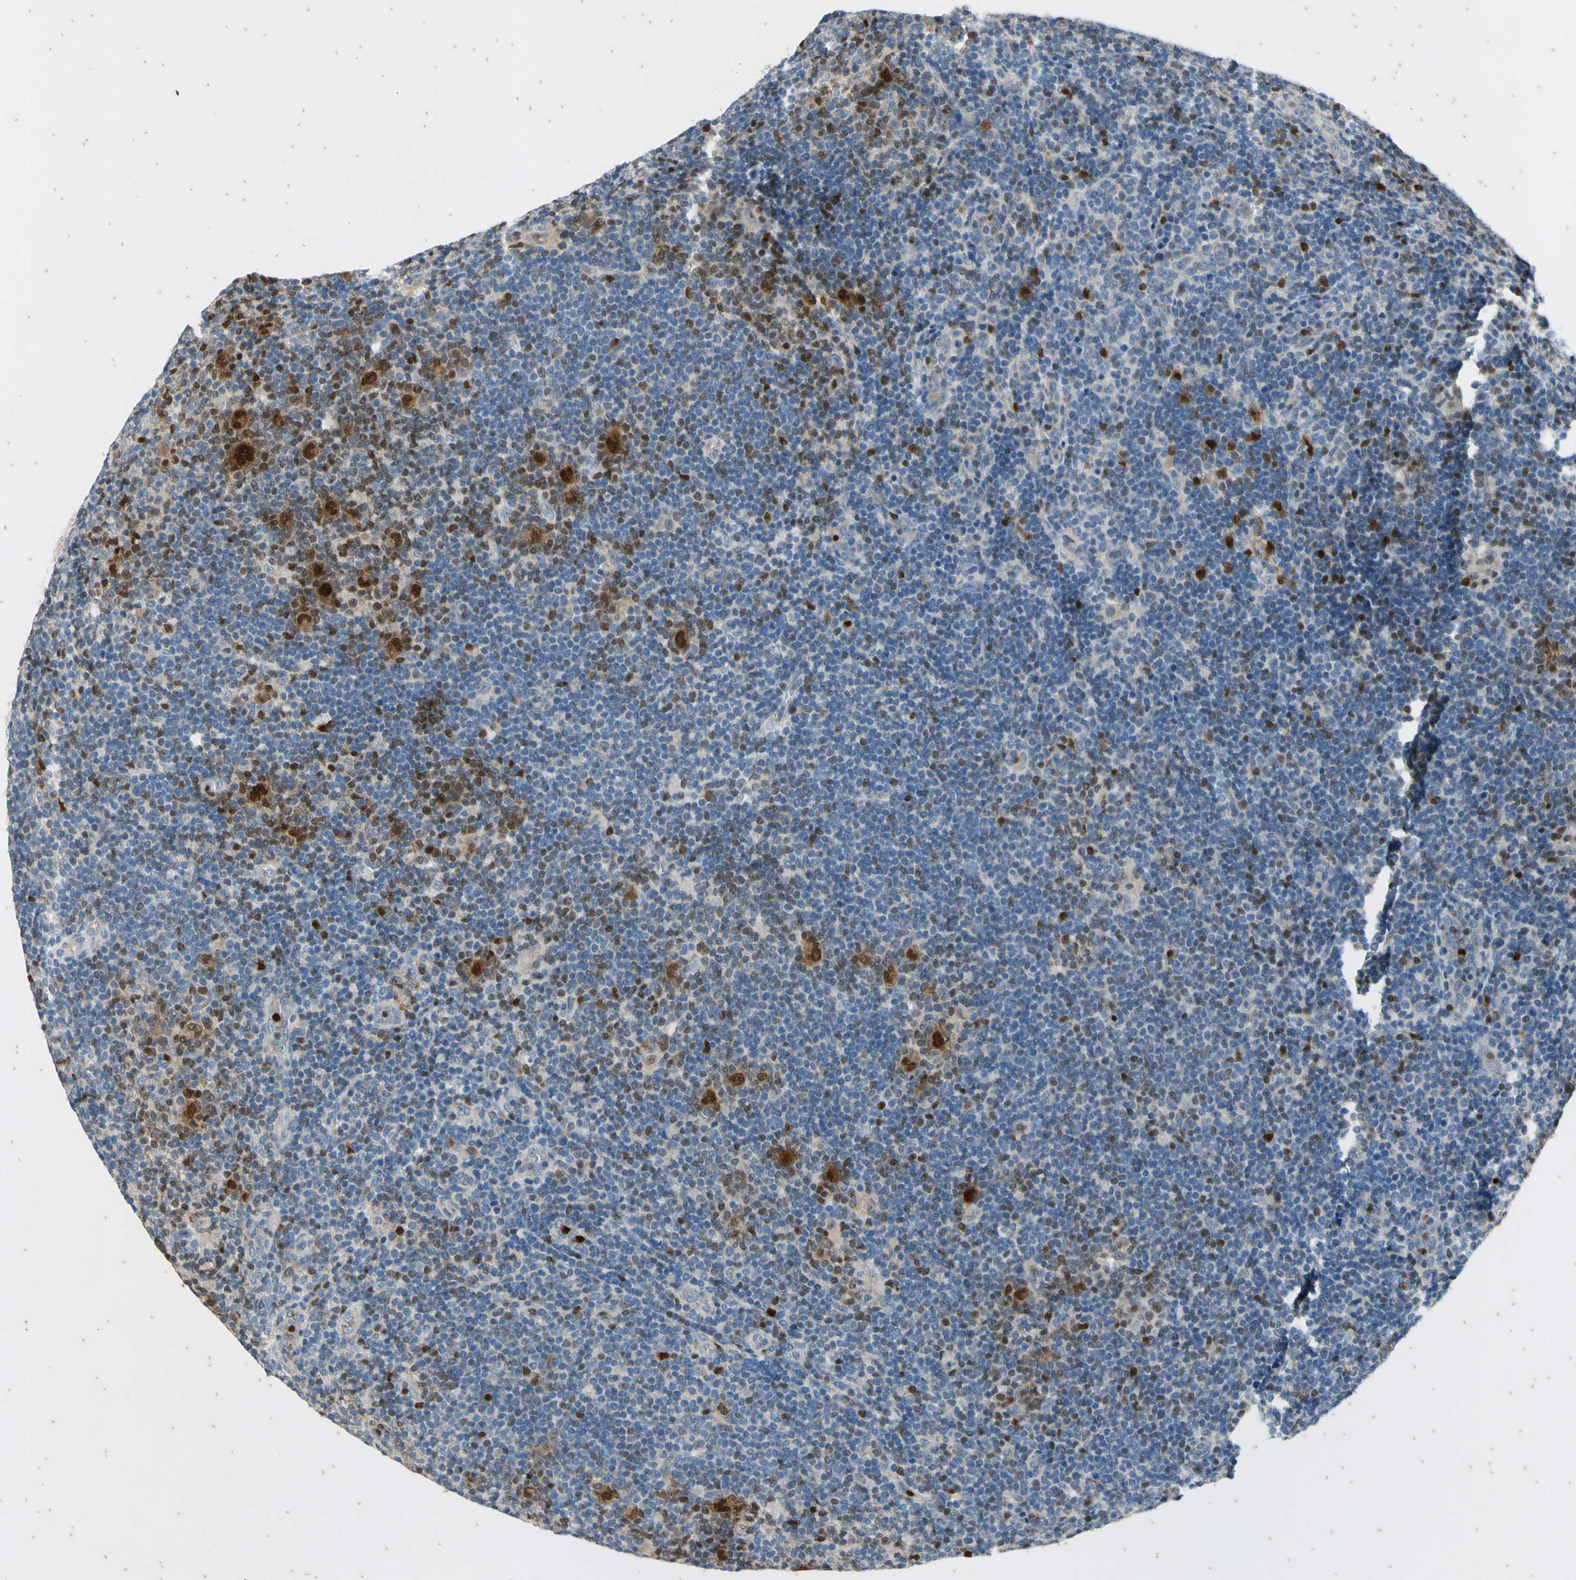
{"staining": {"intensity": "strong", "quantity": ">75%", "location": "cytoplasmic/membranous,nuclear"}, "tissue": "lymphoma", "cell_type": "Tumor cells", "image_type": "cancer", "snomed": [{"axis": "morphology", "description": "Hodgkin's disease, NOS"}, {"axis": "topography", "description": "Lymph node"}], "caption": "Human lymphoma stained with a brown dye reveals strong cytoplasmic/membranous and nuclear positive positivity in approximately >75% of tumor cells.", "gene": "TBX21", "patient": {"sex": "female", "age": 57}}